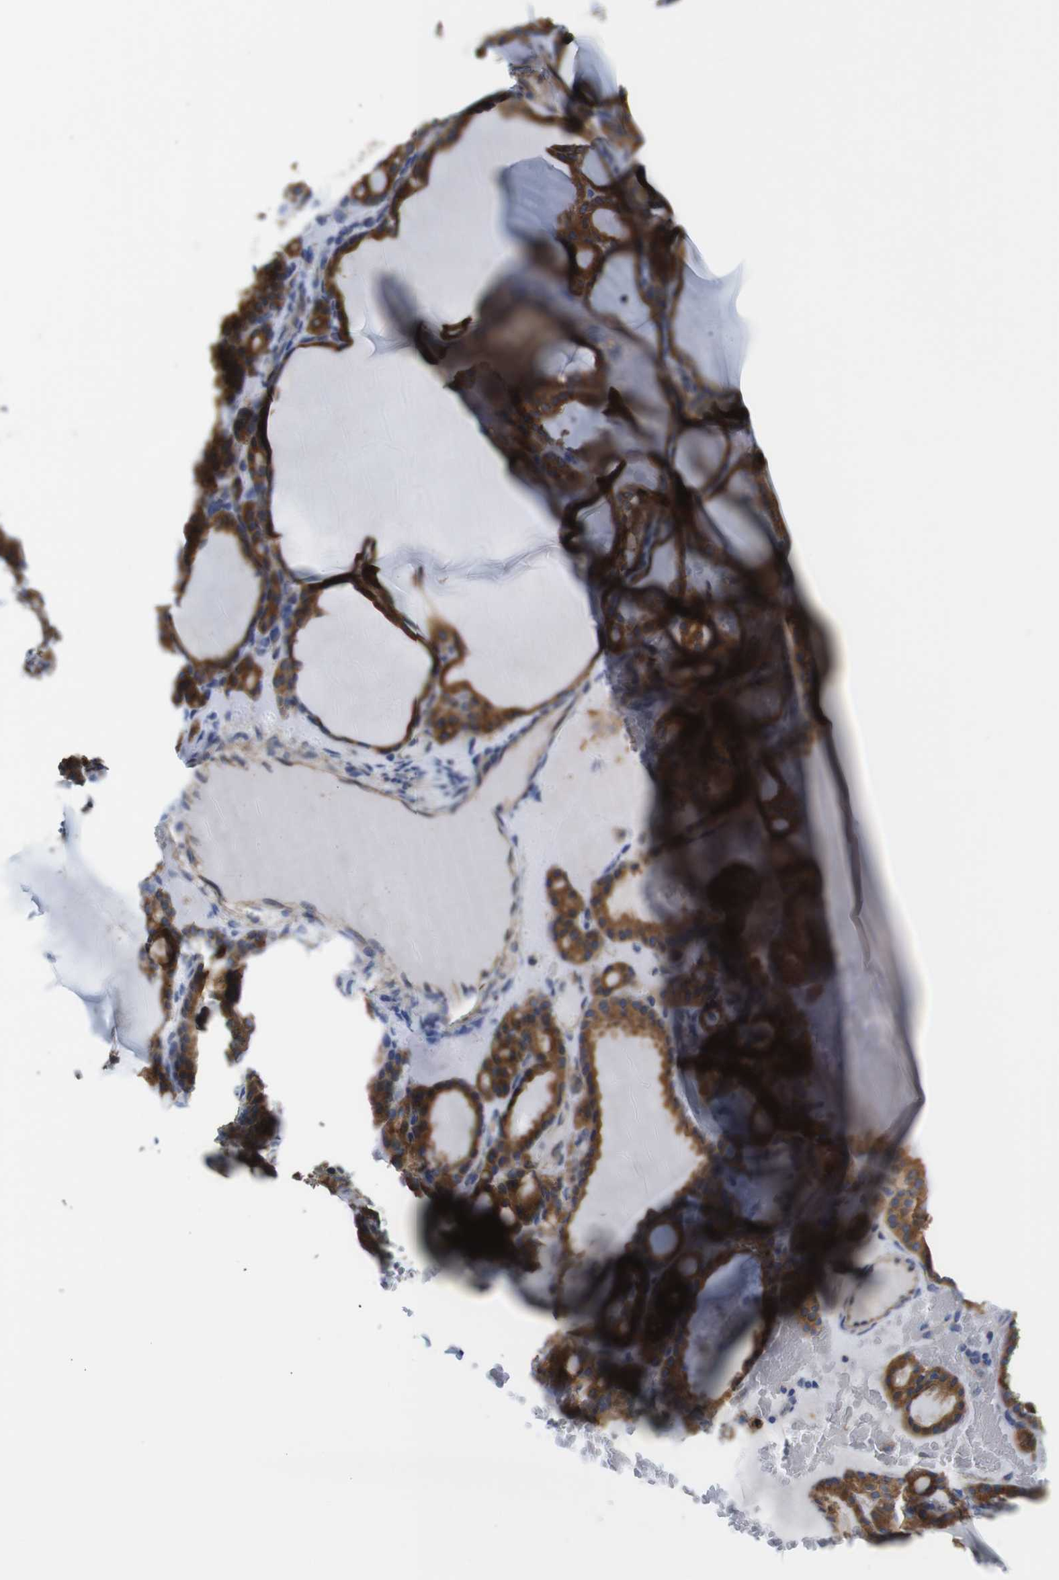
{"staining": {"intensity": "moderate", "quantity": ">75%", "location": "cytoplasmic/membranous"}, "tissue": "thyroid gland", "cell_type": "Glandular cells", "image_type": "normal", "snomed": [{"axis": "morphology", "description": "Normal tissue, NOS"}, {"axis": "topography", "description": "Thyroid gland"}], "caption": "About >75% of glandular cells in unremarkable thyroid gland reveal moderate cytoplasmic/membranous protein positivity as visualized by brown immunohistochemical staining.", "gene": "DDRGK1", "patient": {"sex": "female", "age": 28}}